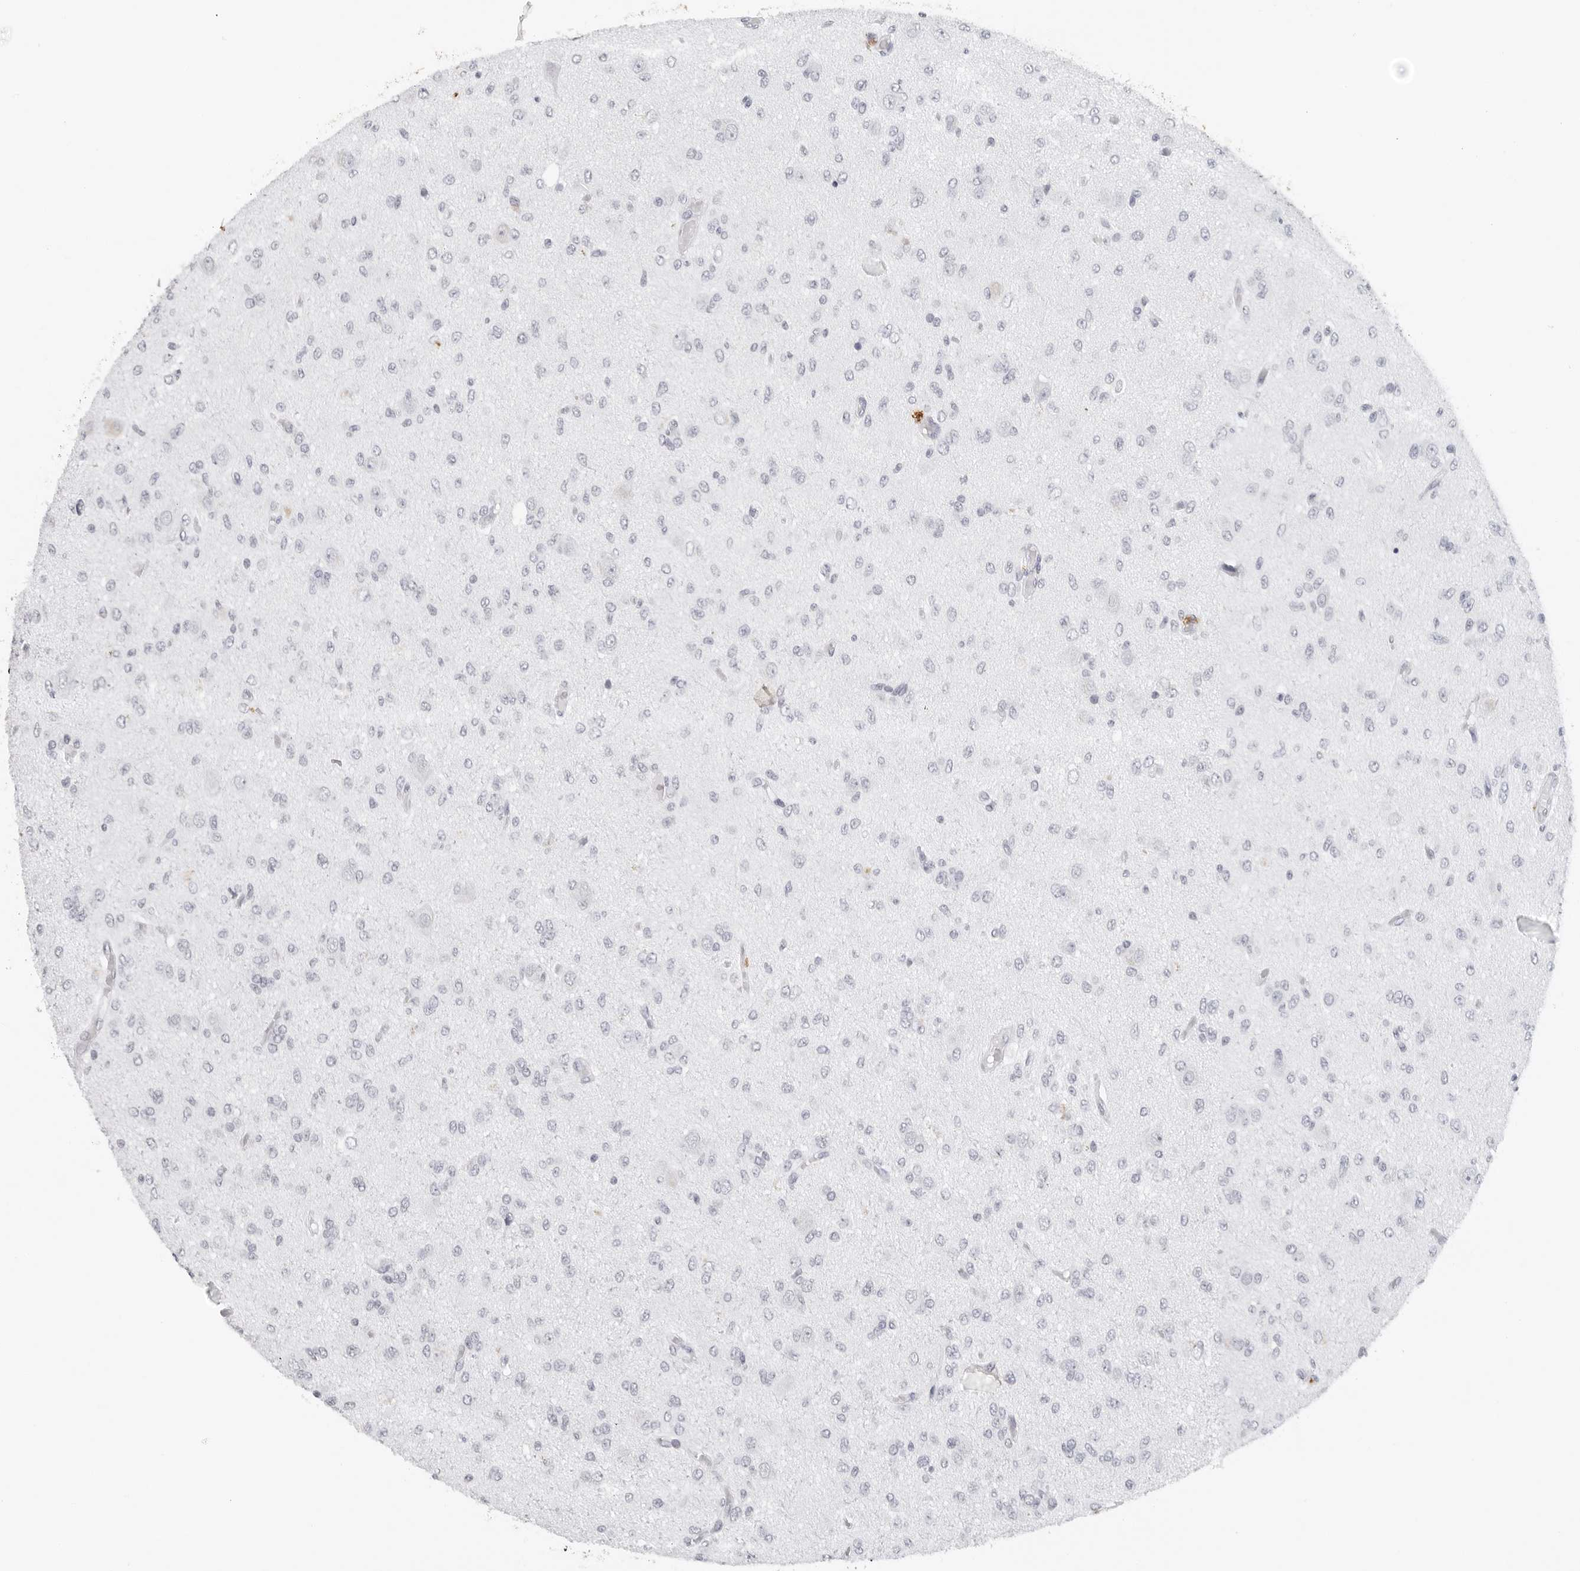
{"staining": {"intensity": "negative", "quantity": "none", "location": "none"}, "tissue": "glioma", "cell_type": "Tumor cells", "image_type": "cancer", "snomed": [{"axis": "morphology", "description": "Glioma, malignant, High grade"}, {"axis": "topography", "description": "Brain"}], "caption": "The IHC image has no significant positivity in tumor cells of glioma tissue.", "gene": "FLG2", "patient": {"sex": "female", "age": 59}}